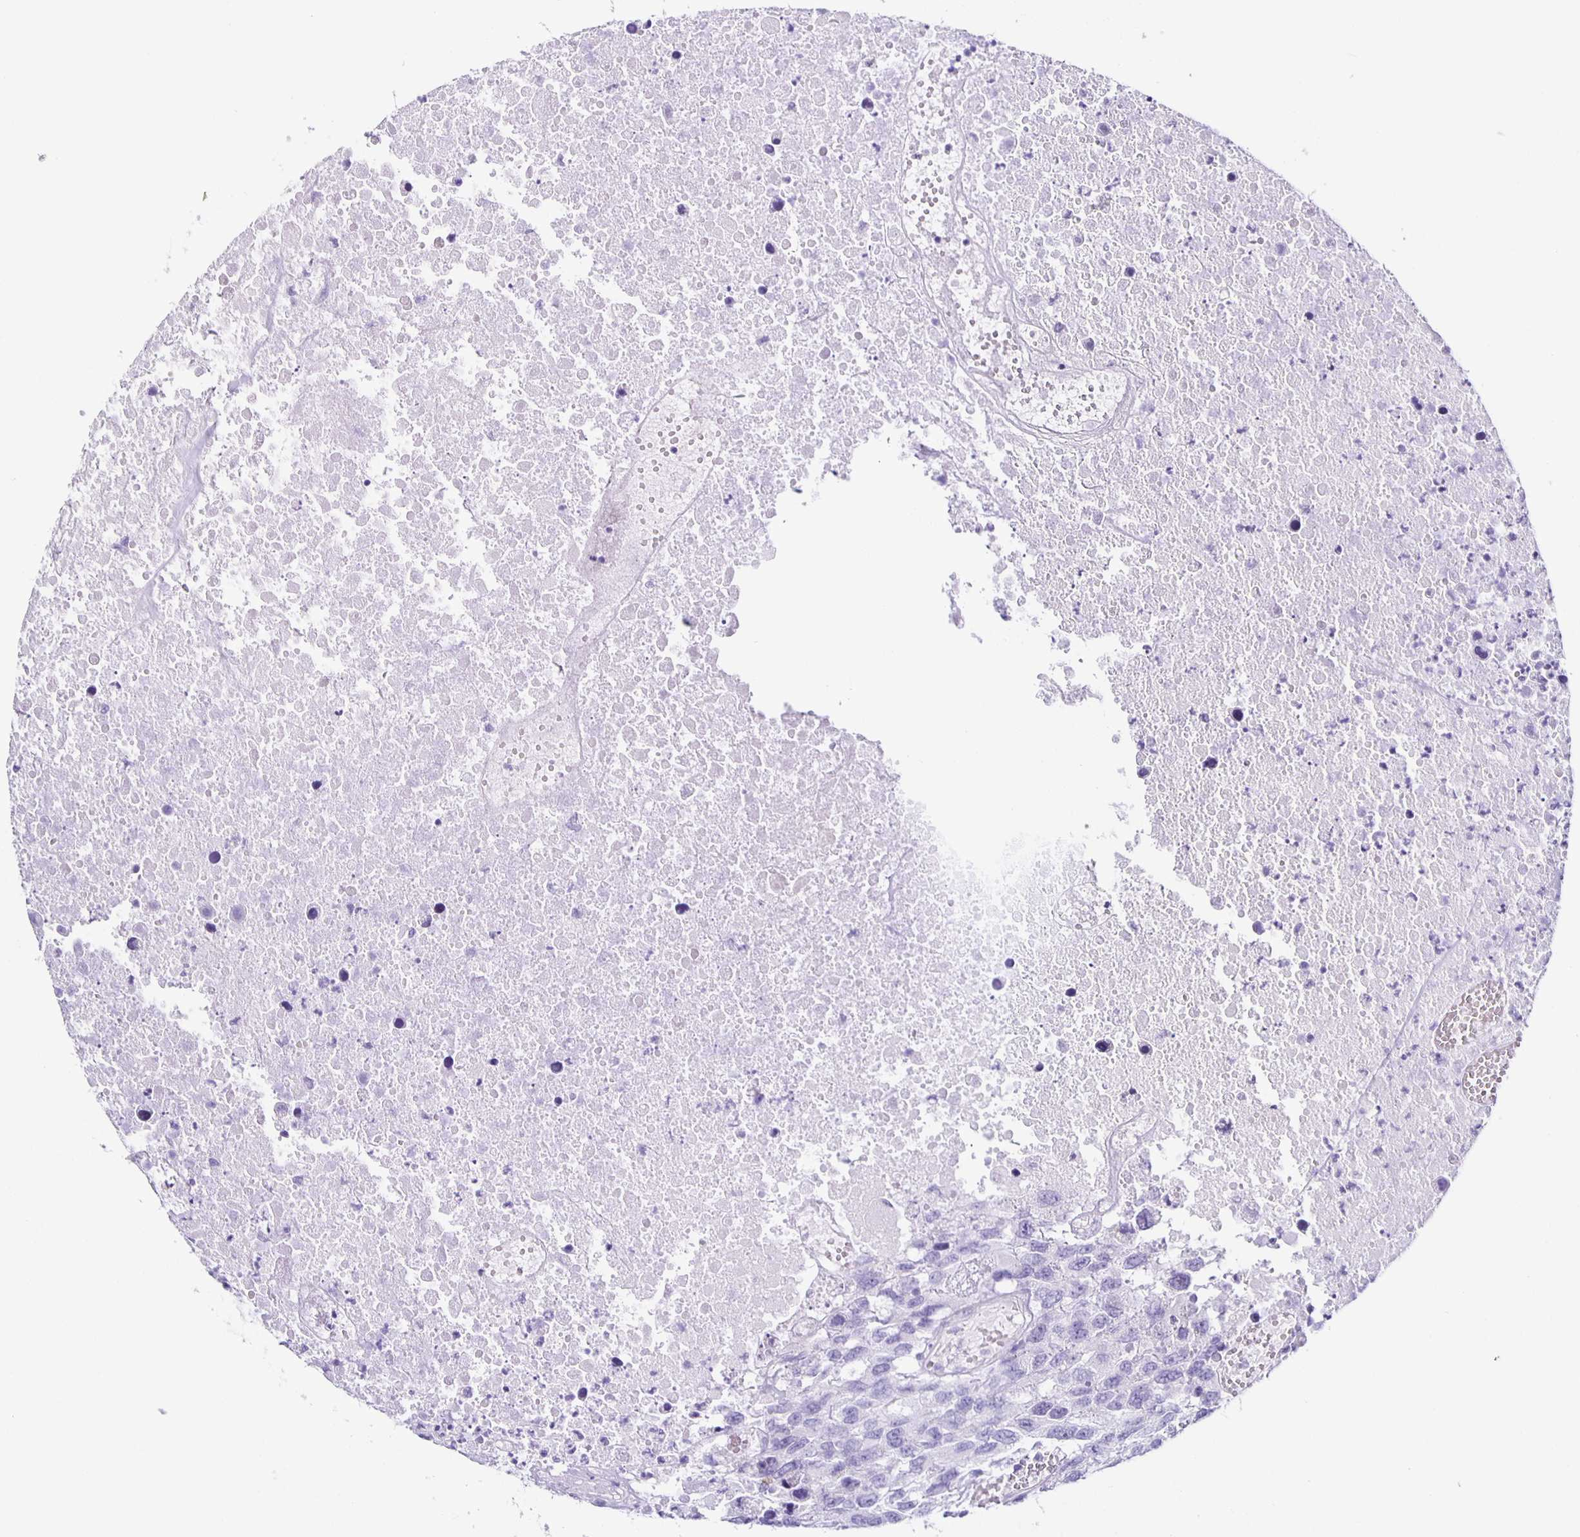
{"staining": {"intensity": "negative", "quantity": "none", "location": "none"}, "tissue": "testis cancer", "cell_type": "Tumor cells", "image_type": "cancer", "snomed": [{"axis": "morphology", "description": "Carcinoma, Embryonal, NOS"}, {"axis": "topography", "description": "Testis"}], "caption": "Tumor cells show no significant staining in testis embryonal carcinoma. Brightfield microscopy of IHC stained with DAB (3,3'-diaminobenzidine) (brown) and hematoxylin (blue), captured at high magnification.", "gene": "AQP6", "patient": {"sex": "male", "age": 83}}